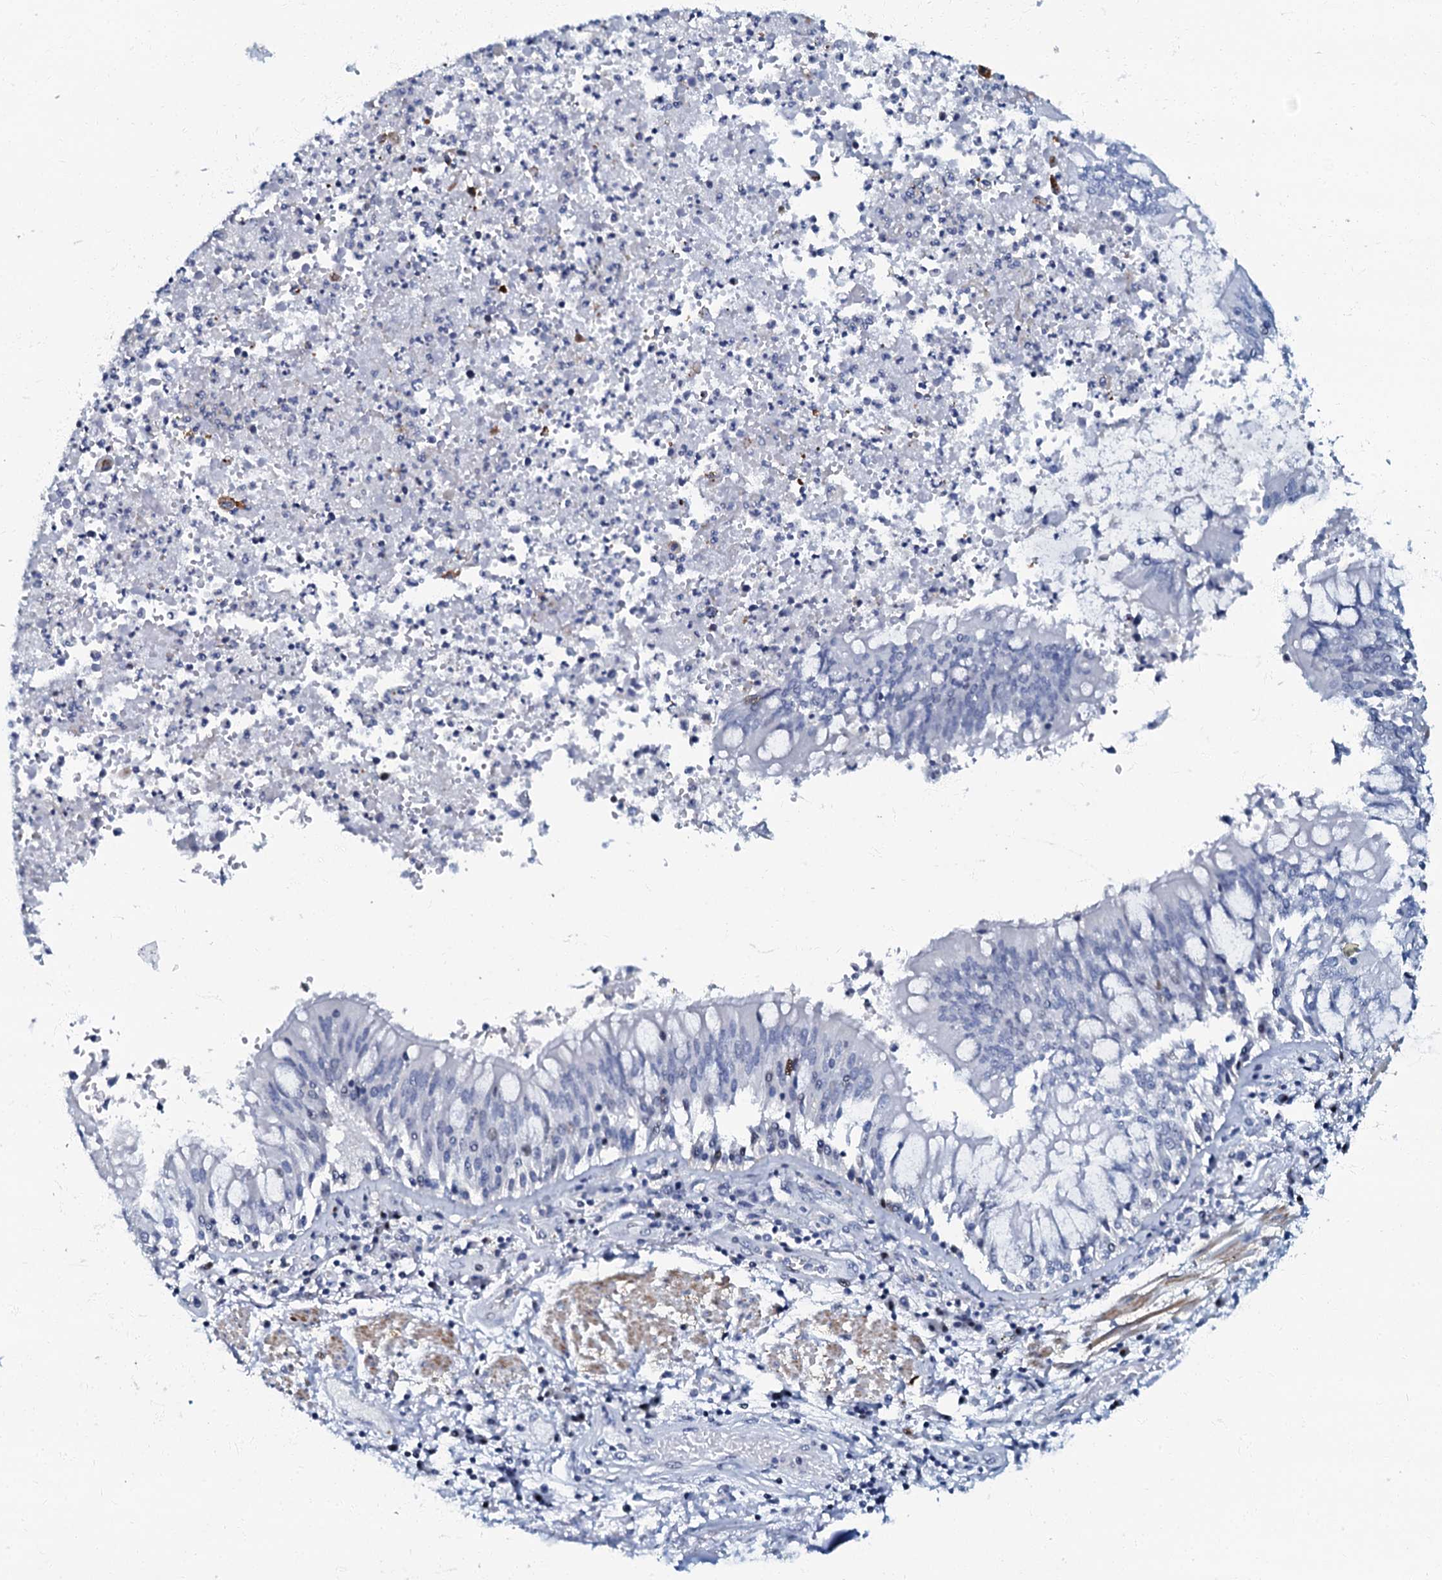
{"staining": {"intensity": "negative", "quantity": "none", "location": "none"}, "tissue": "adipose tissue", "cell_type": "Adipocytes", "image_type": "normal", "snomed": [{"axis": "morphology", "description": "Normal tissue, NOS"}, {"axis": "topography", "description": "Cartilage tissue"}, {"axis": "topography", "description": "Bronchus"}, {"axis": "topography", "description": "Lung"}, {"axis": "topography", "description": "Peripheral nerve tissue"}], "caption": "IHC of benign adipose tissue exhibits no staining in adipocytes. (DAB IHC, high magnification).", "gene": "MFSD5", "patient": {"sex": "female", "age": 49}}